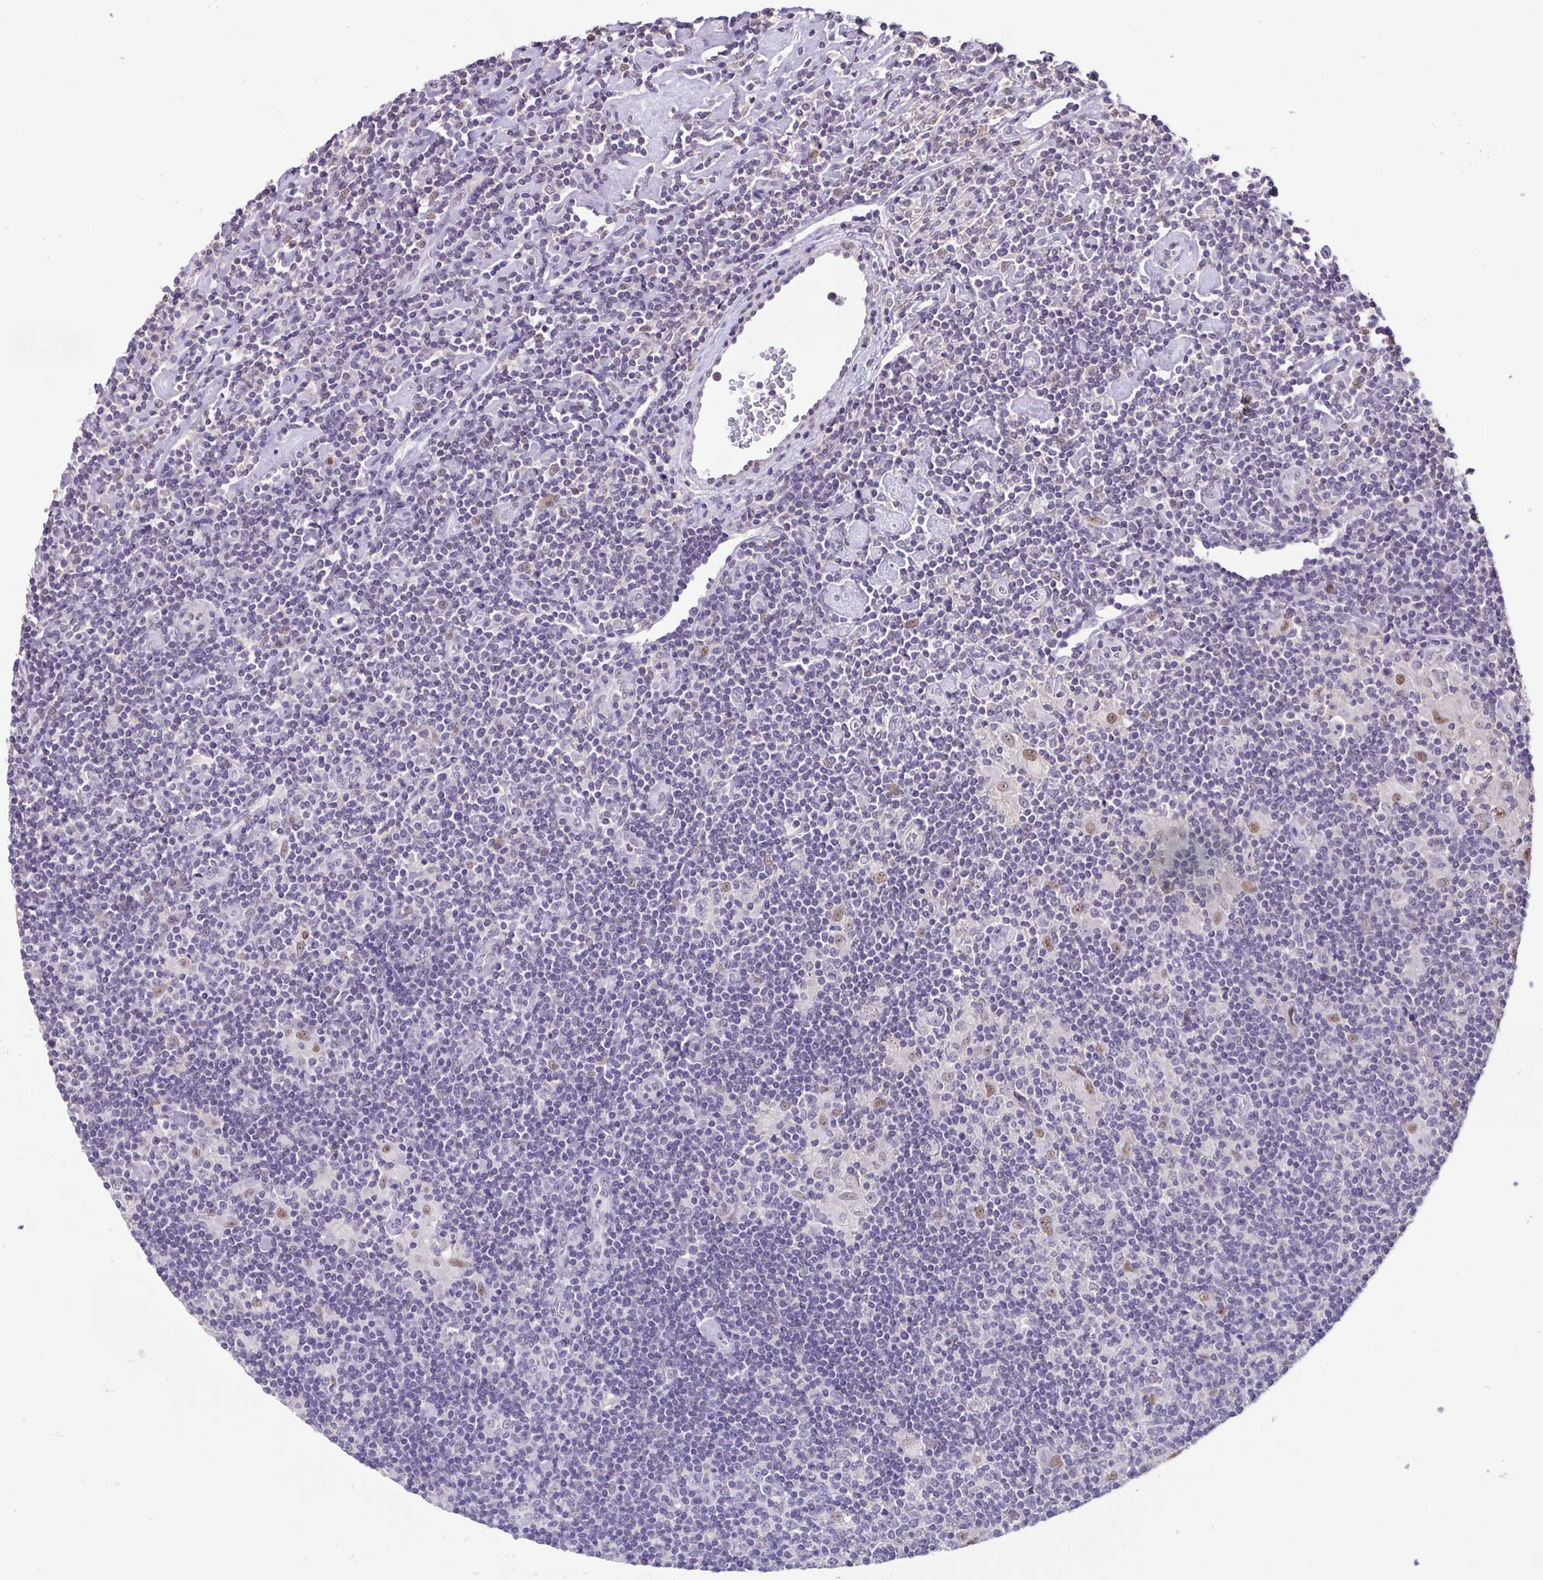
{"staining": {"intensity": "negative", "quantity": "none", "location": "none"}, "tissue": "lymphoma", "cell_type": "Tumor cells", "image_type": "cancer", "snomed": [{"axis": "morphology", "description": "Hodgkin's disease, NOS"}, {"axis": "topography", "description": "Lymph node"}], "caption": "Immunohistochemistry (IHC) of human Hodgkin's disease shows no expression in tumor cells.", "gene": "ACTRT3", "patient": {"sex": "male", "age": 40}}